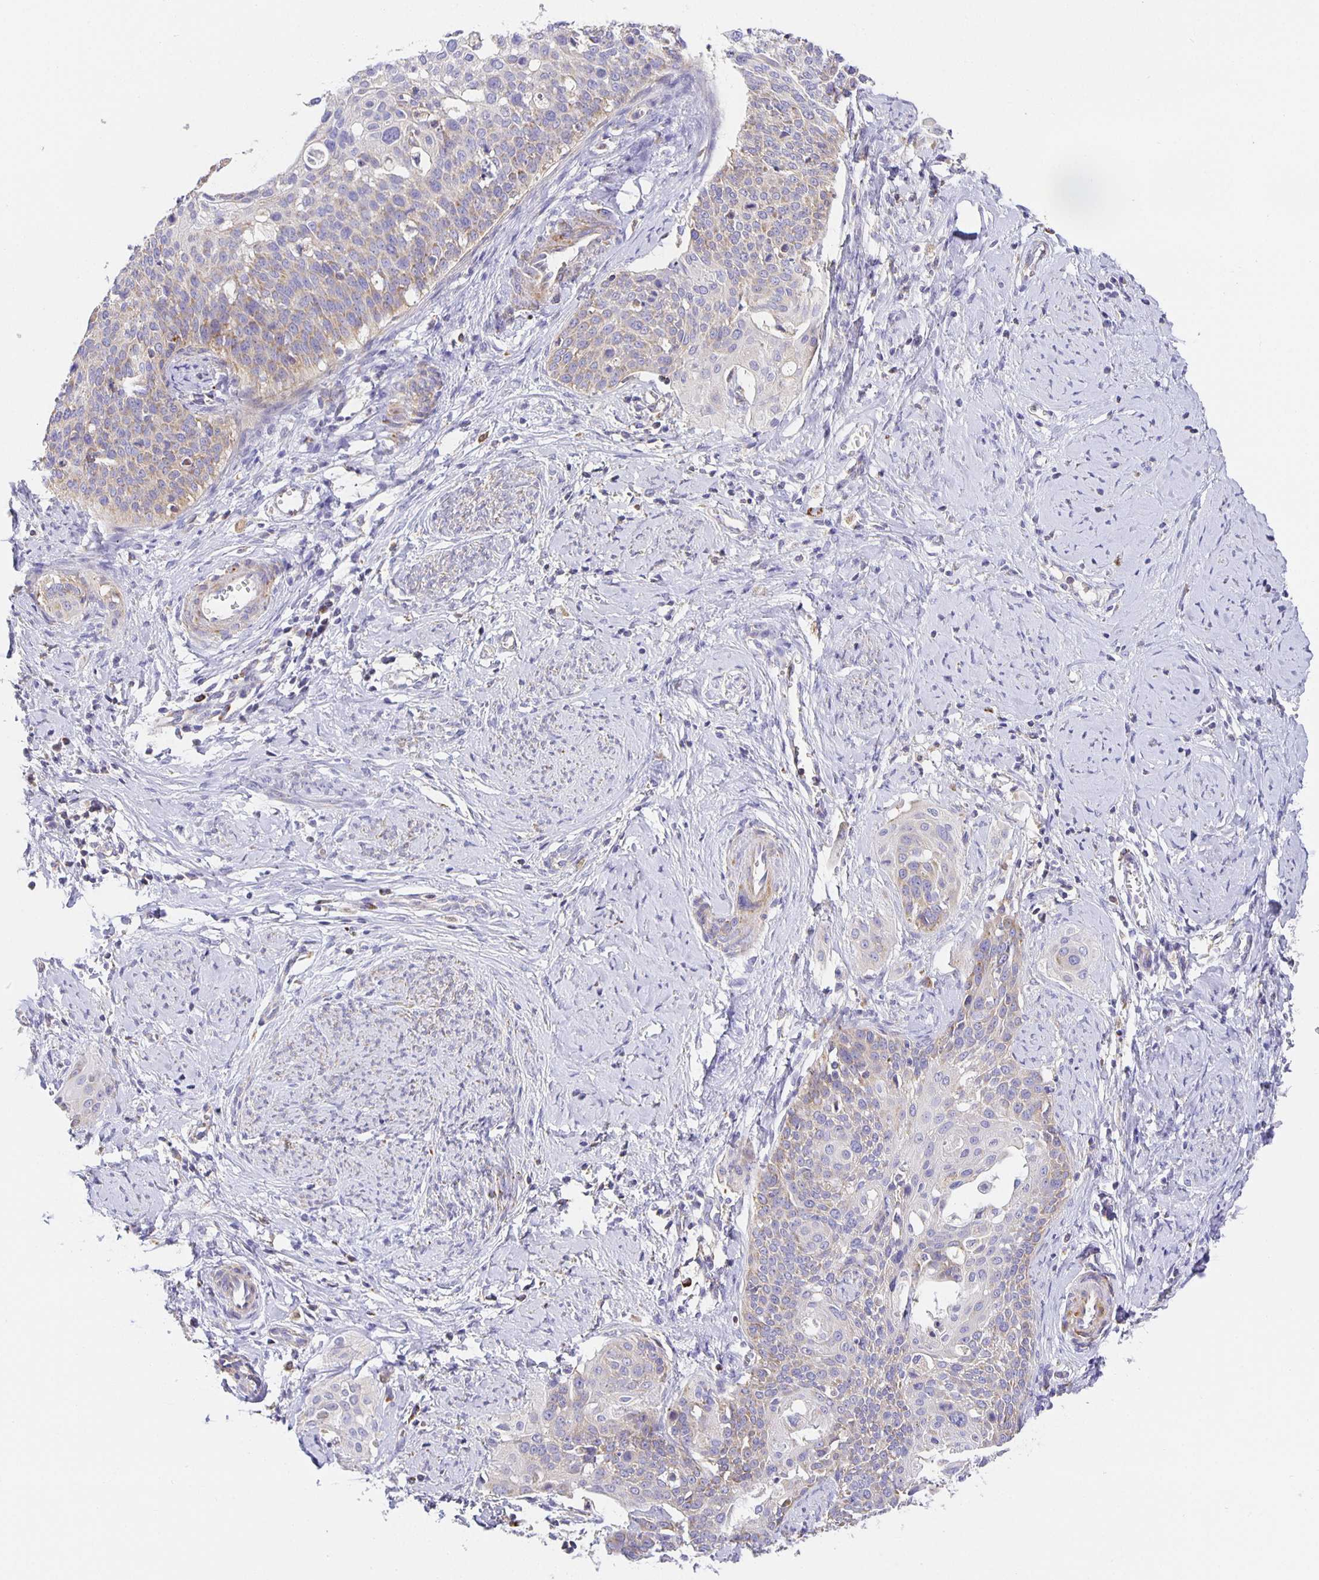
{"staining": {"intensity": "weak", "quantity": "25%-75%", "location": "cytoplasmic/membranous"}, "tissue": "cervical cancer", "cell_type": "Tumor cells", "image_type": "cancer", "snomed": [{"axis": "morphology", "description": "Squamous cell carcinoma, NOS"}, {"axis": "topography", "description": "Cervix"}], "caption": "Protein expression by immunohistochemistry (IHC) displays weak cytoplasmic/membranous positivity in about 25%-75% of tumor cells in cervical squamous cell carcinoma.", "gene": "FLRT3", "patient": {"sex": "female", "age": 44}}